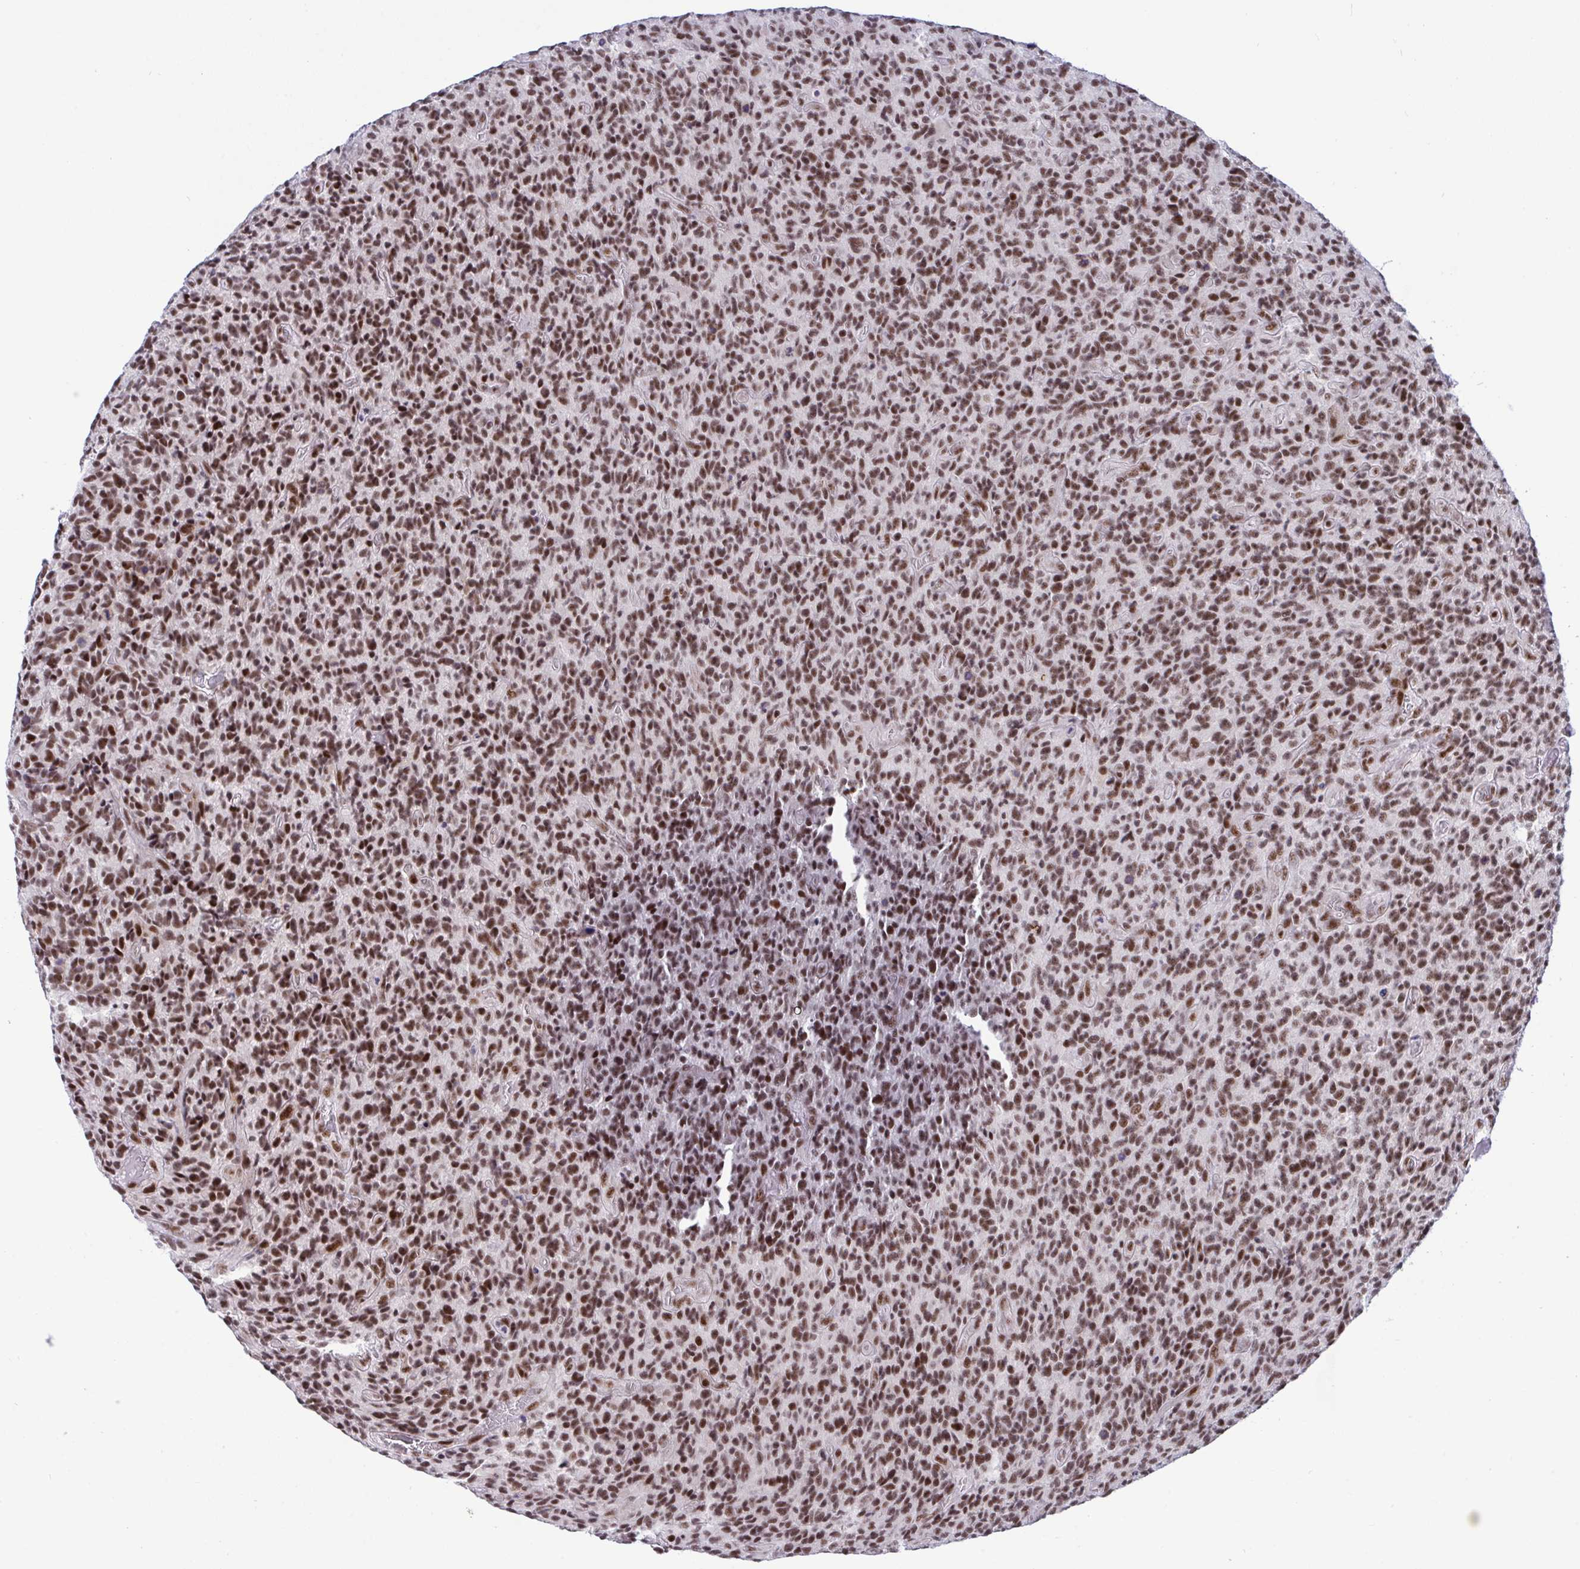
{"staining": {"intensity": "moderate", "quantity": ">75%", "location": "nuclear"}, "tissue": "glioma", "cell_type": "Tumor cells", "image_type": "cancer", "snomed": [{"axis": "morphology", "description": "Glioma, malignant, High grade"}, {"axis": "topography", "description": "Brain"}], "caption": "Glioma was stained to show a protein in brown. There is medium levels of moderate nuclear staining in approximately >75% of tumor cells. (IHC, brightfield microscopy, high magnification).", "gene": "WBP11", "patient": {"sex": "male", "age": 76}}